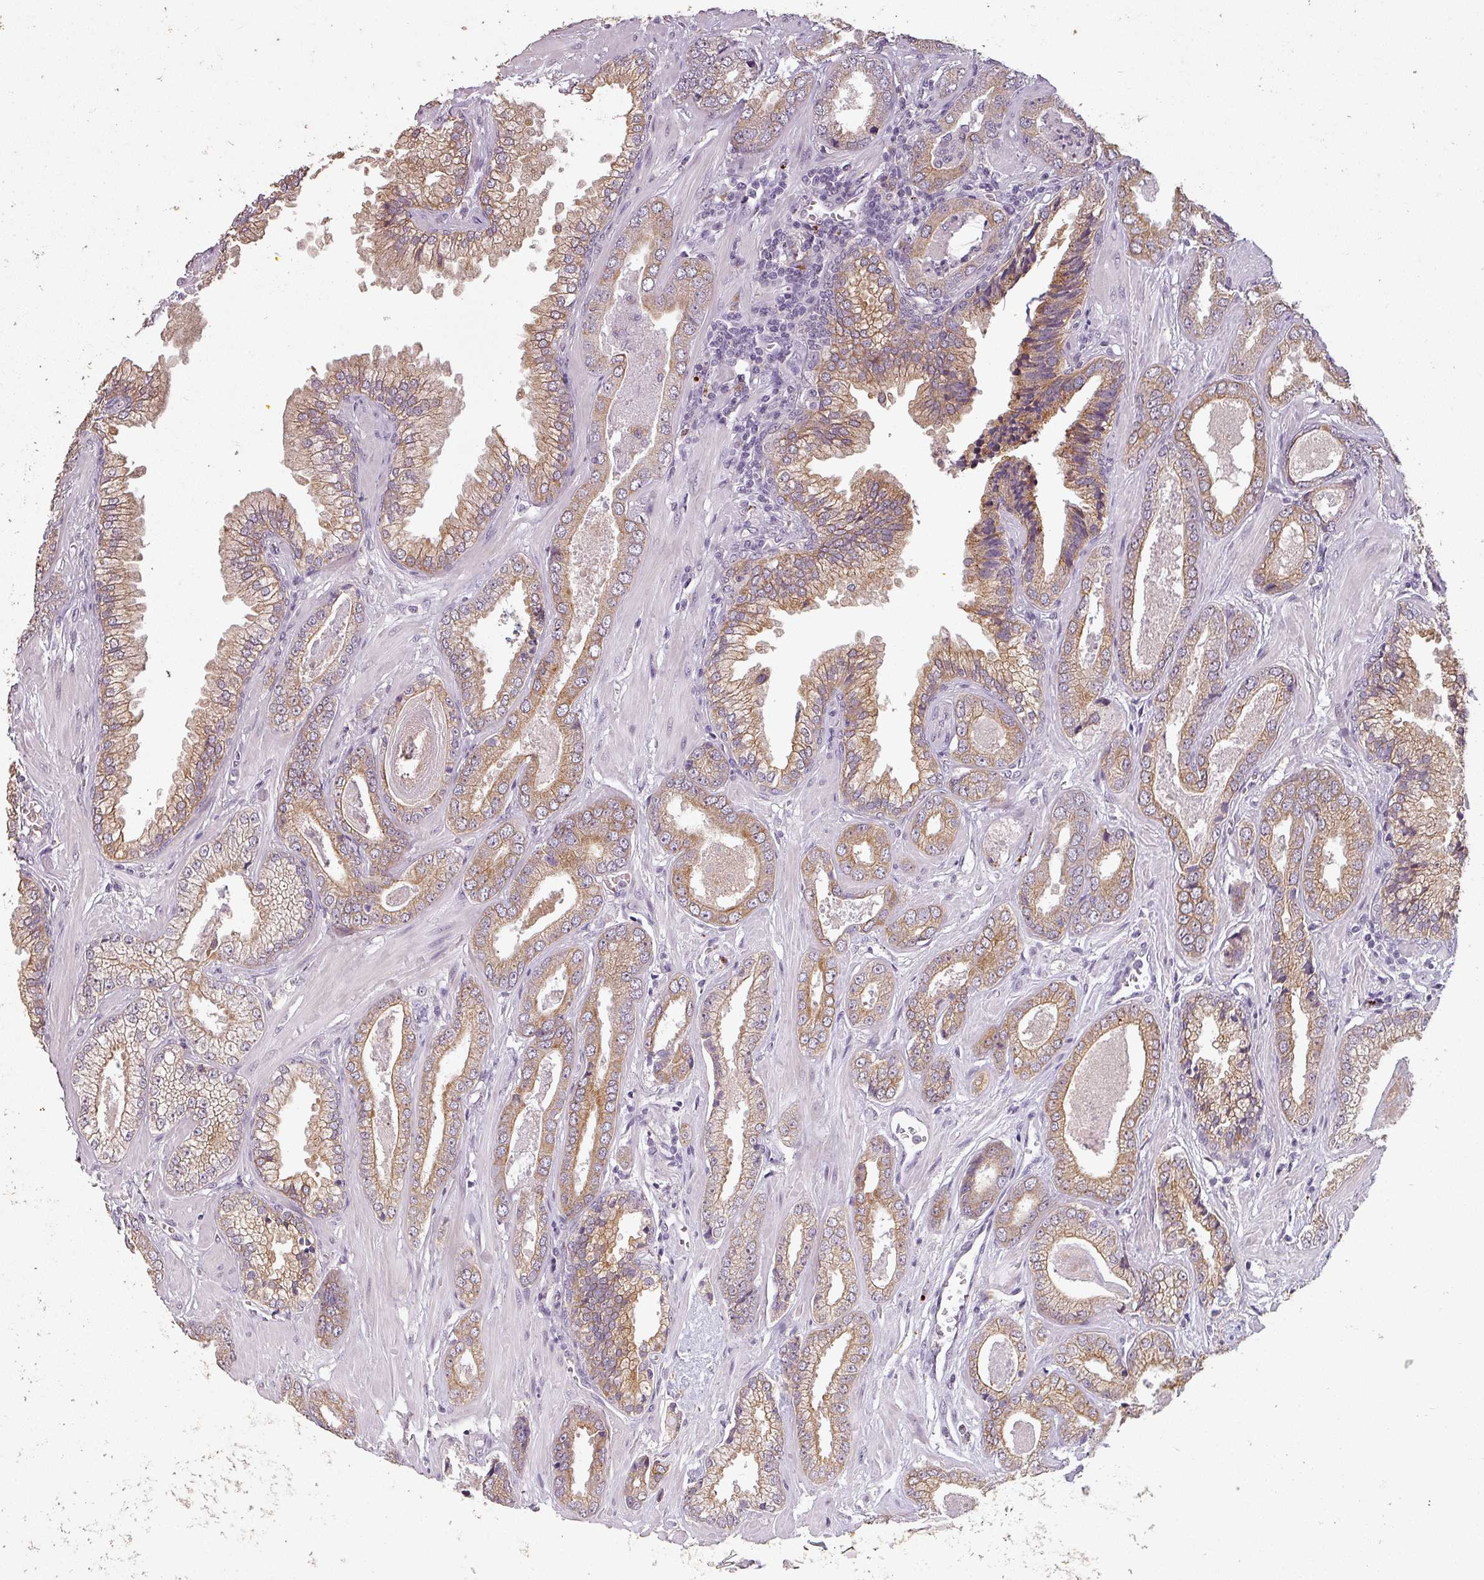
{"staining": {"intensity": "moderate", "quantity": ">75%", "location": "cytoplasmic/membranous"}, "tissue": "prostate cancer", "cell_type": "Tumor cells", "image_type": "cancer", "snomed": [{"axis": "morphology", "description": "Adenocarcinoma, Low grade"}, {"axis": "topography", "description": "Prostate"}], "caption": "Prostate cancer stained for a protein demonstrates moderate cytoplasmic/membranous positivity in tumor cells.", "gene": "LYPLA1", "patient": {"sex": "male", "age": 60}}